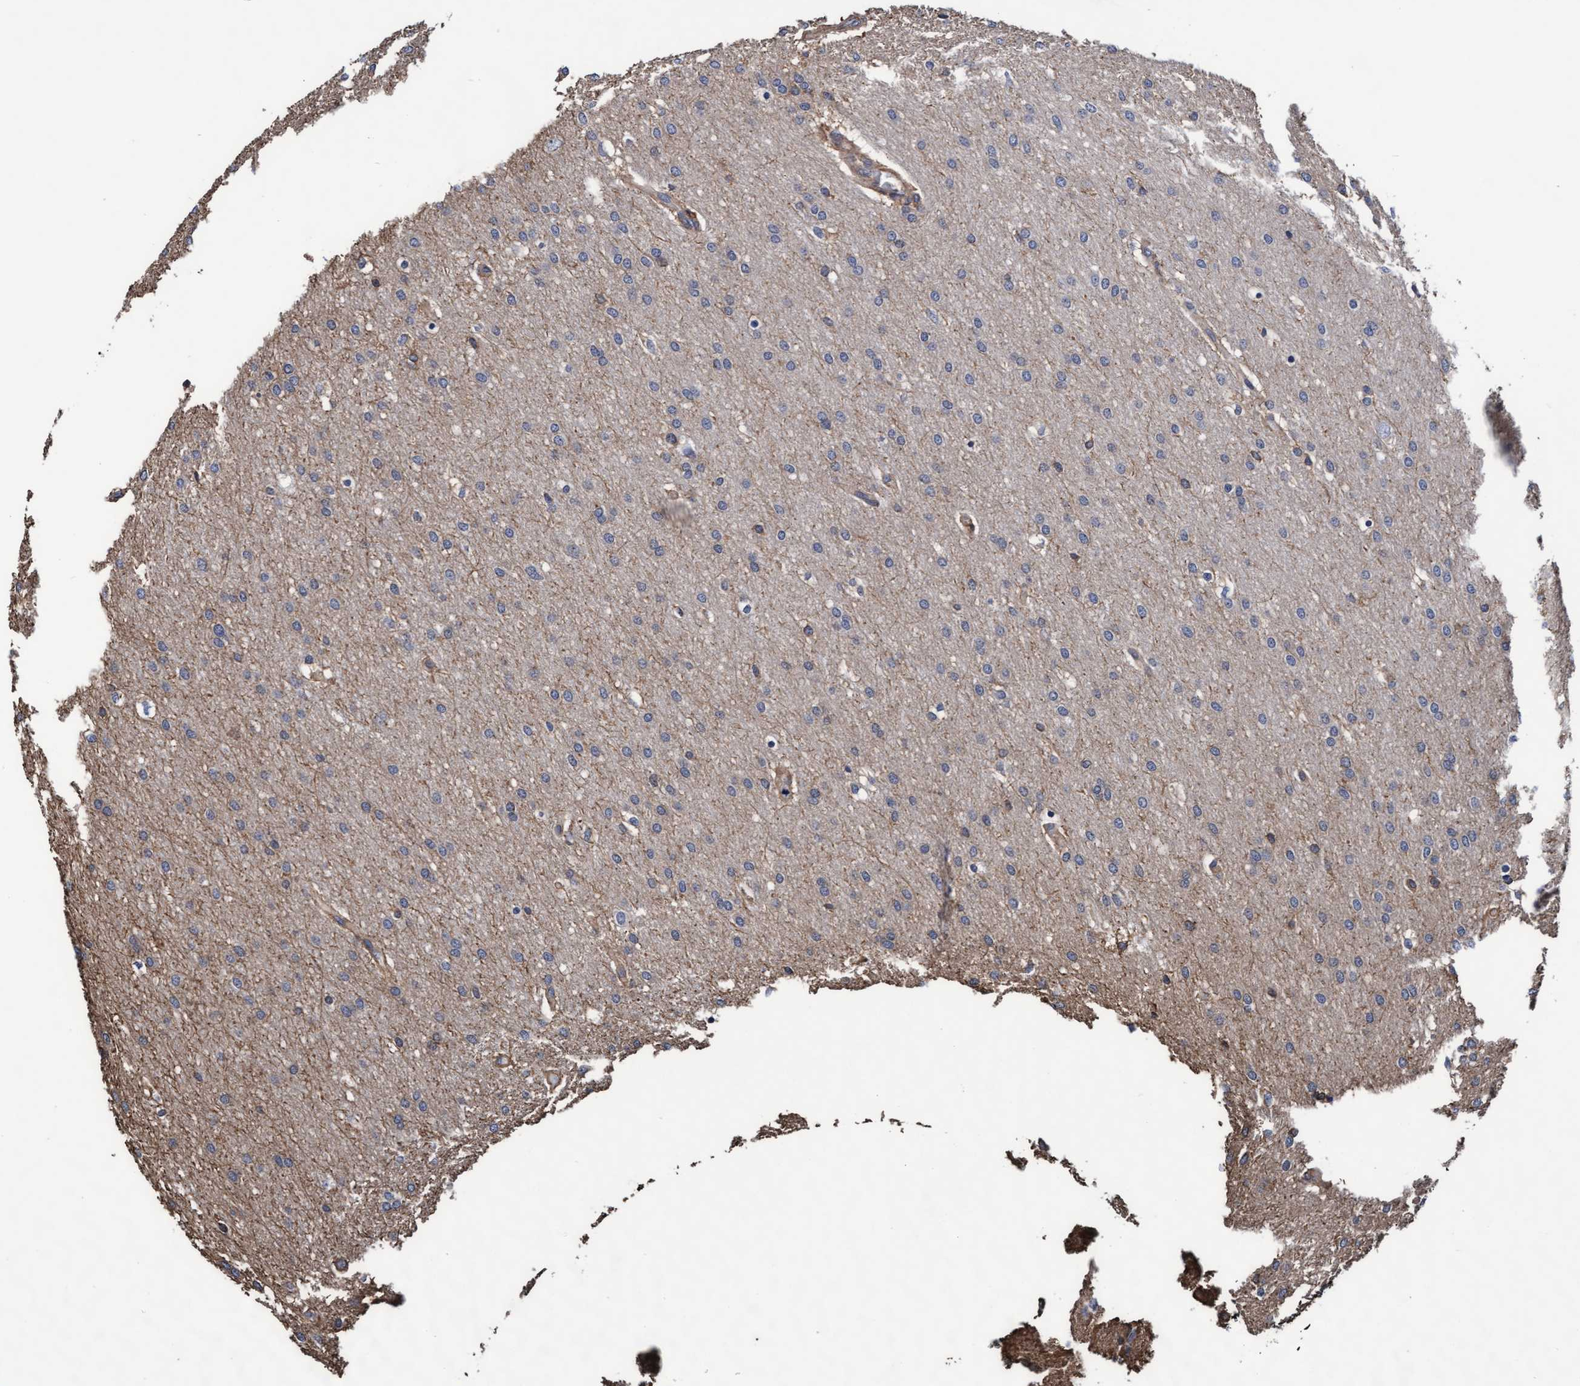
{"staining": {"intensity": "weak", "quantity": "<25%", "location": "cytoplasmic/membranous"}, "tissue": "glioma", "cell_type": "Tumor cells", "image_type": "cancer", "snomed": [{"axis": "morphology", "description": "Glioma, malignant, Low grade"}, {"axis": "topography", "description": "Brain"}], "caption": "Malignant glioma (low-grade) stained for a protein using immunohistochemistry (IHC) shows no expression tumor cells.", "gene": "GRHPR", "patient": {"sex": "female", "age": 37}}